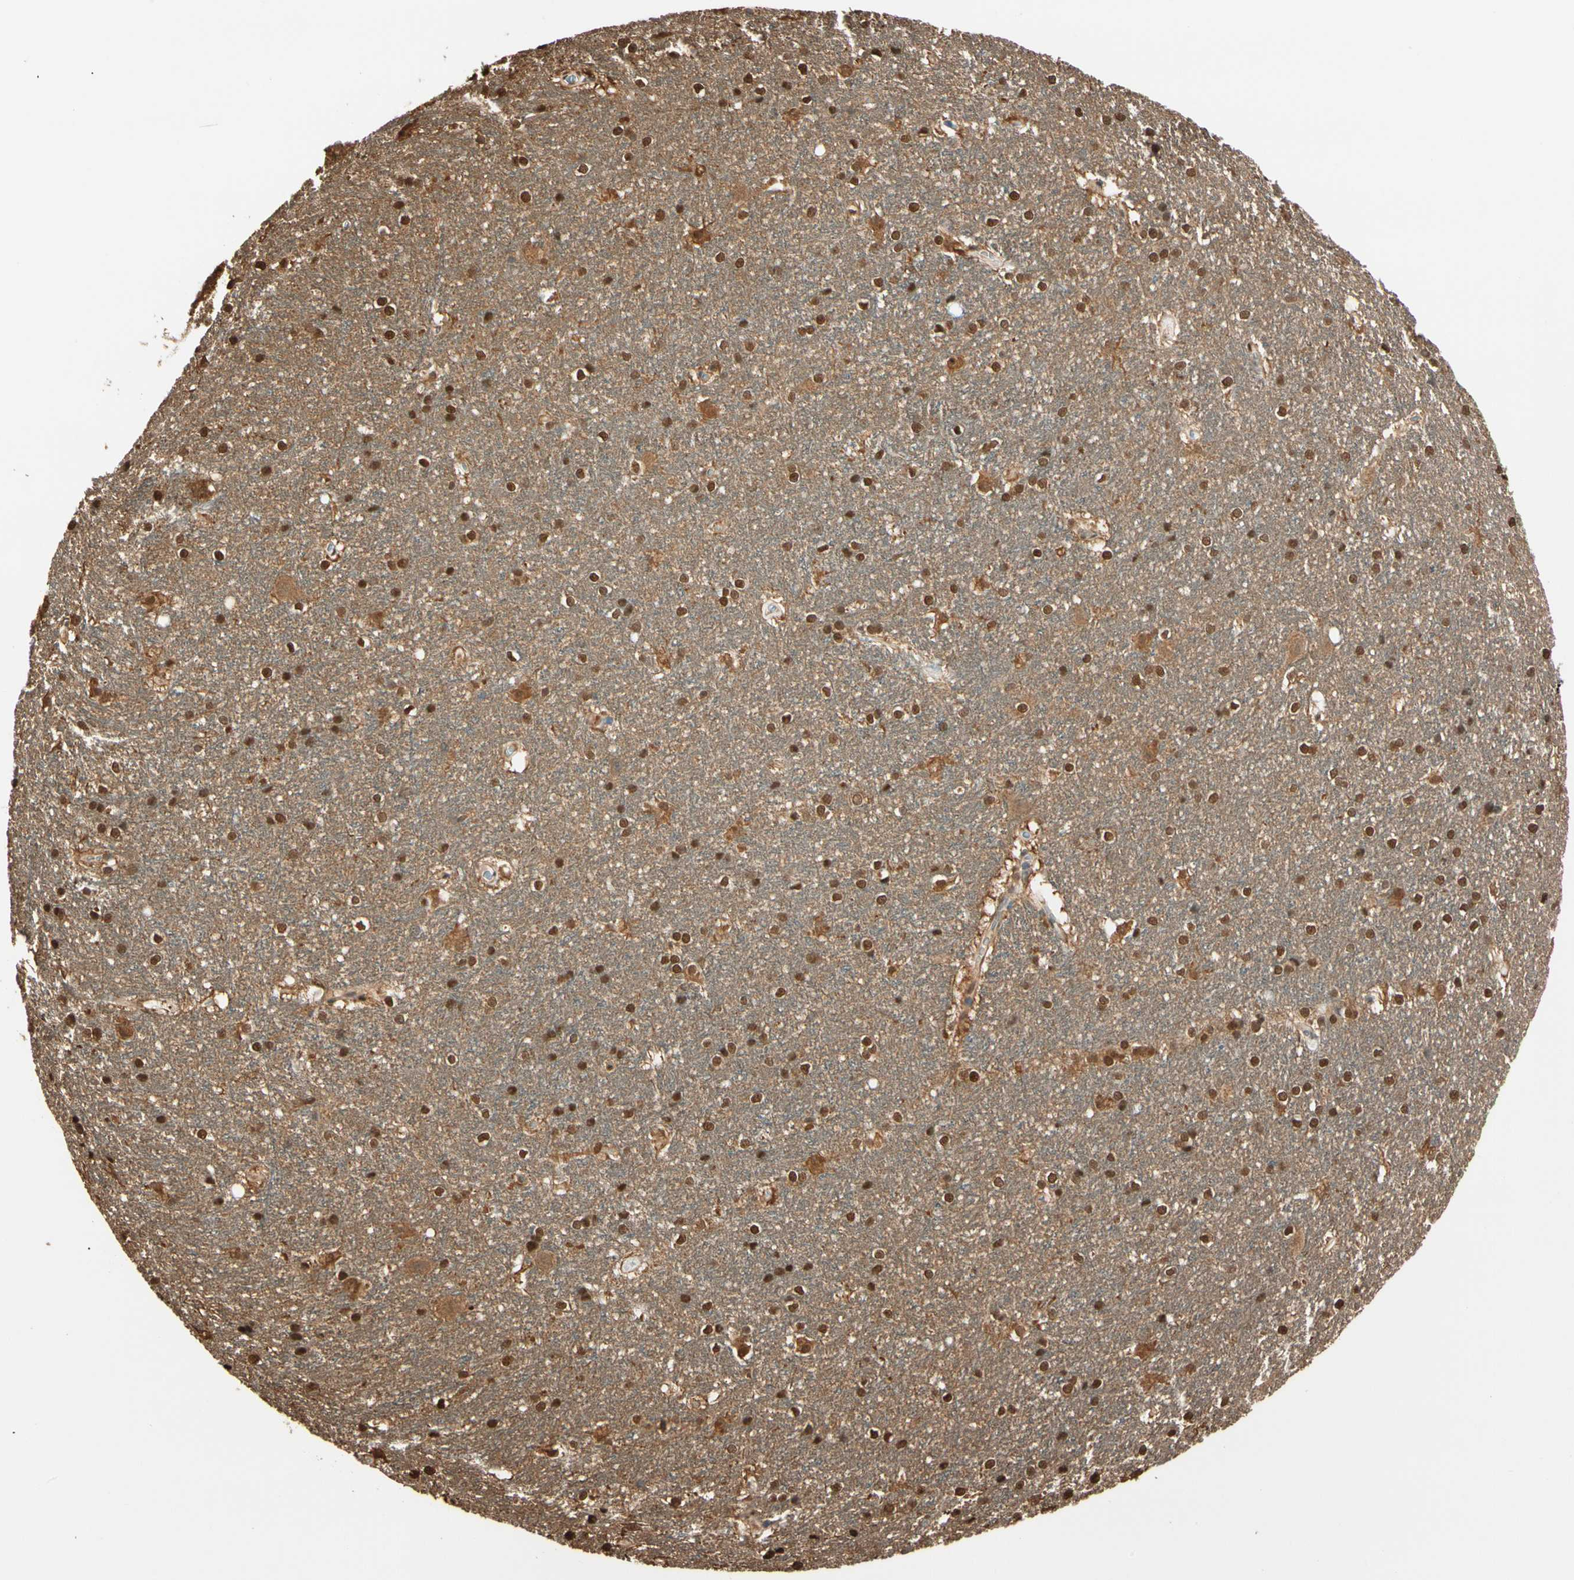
{"staining": {"intensity": "moderate", "quantity": ">75%", "location": "cytoplasmic/membranous,nuclear"}, "tissue": "hippocampus", "cell_type": "Glial cells", "image_type": "normal", "snomed": [{"axis": "morphology", "description": "Normal tissue, NOS"}, {"axis": "topography", "description": "Hippocampus"}], "caption": "Hippocampus was stained to show a protein in brown. There is medium levels of moderate cytoplasmic/membranous,nuclear expression in about >75% of glial cells.", "gene": "PNCK", "patient": {"sex": "female", "age": 19}}